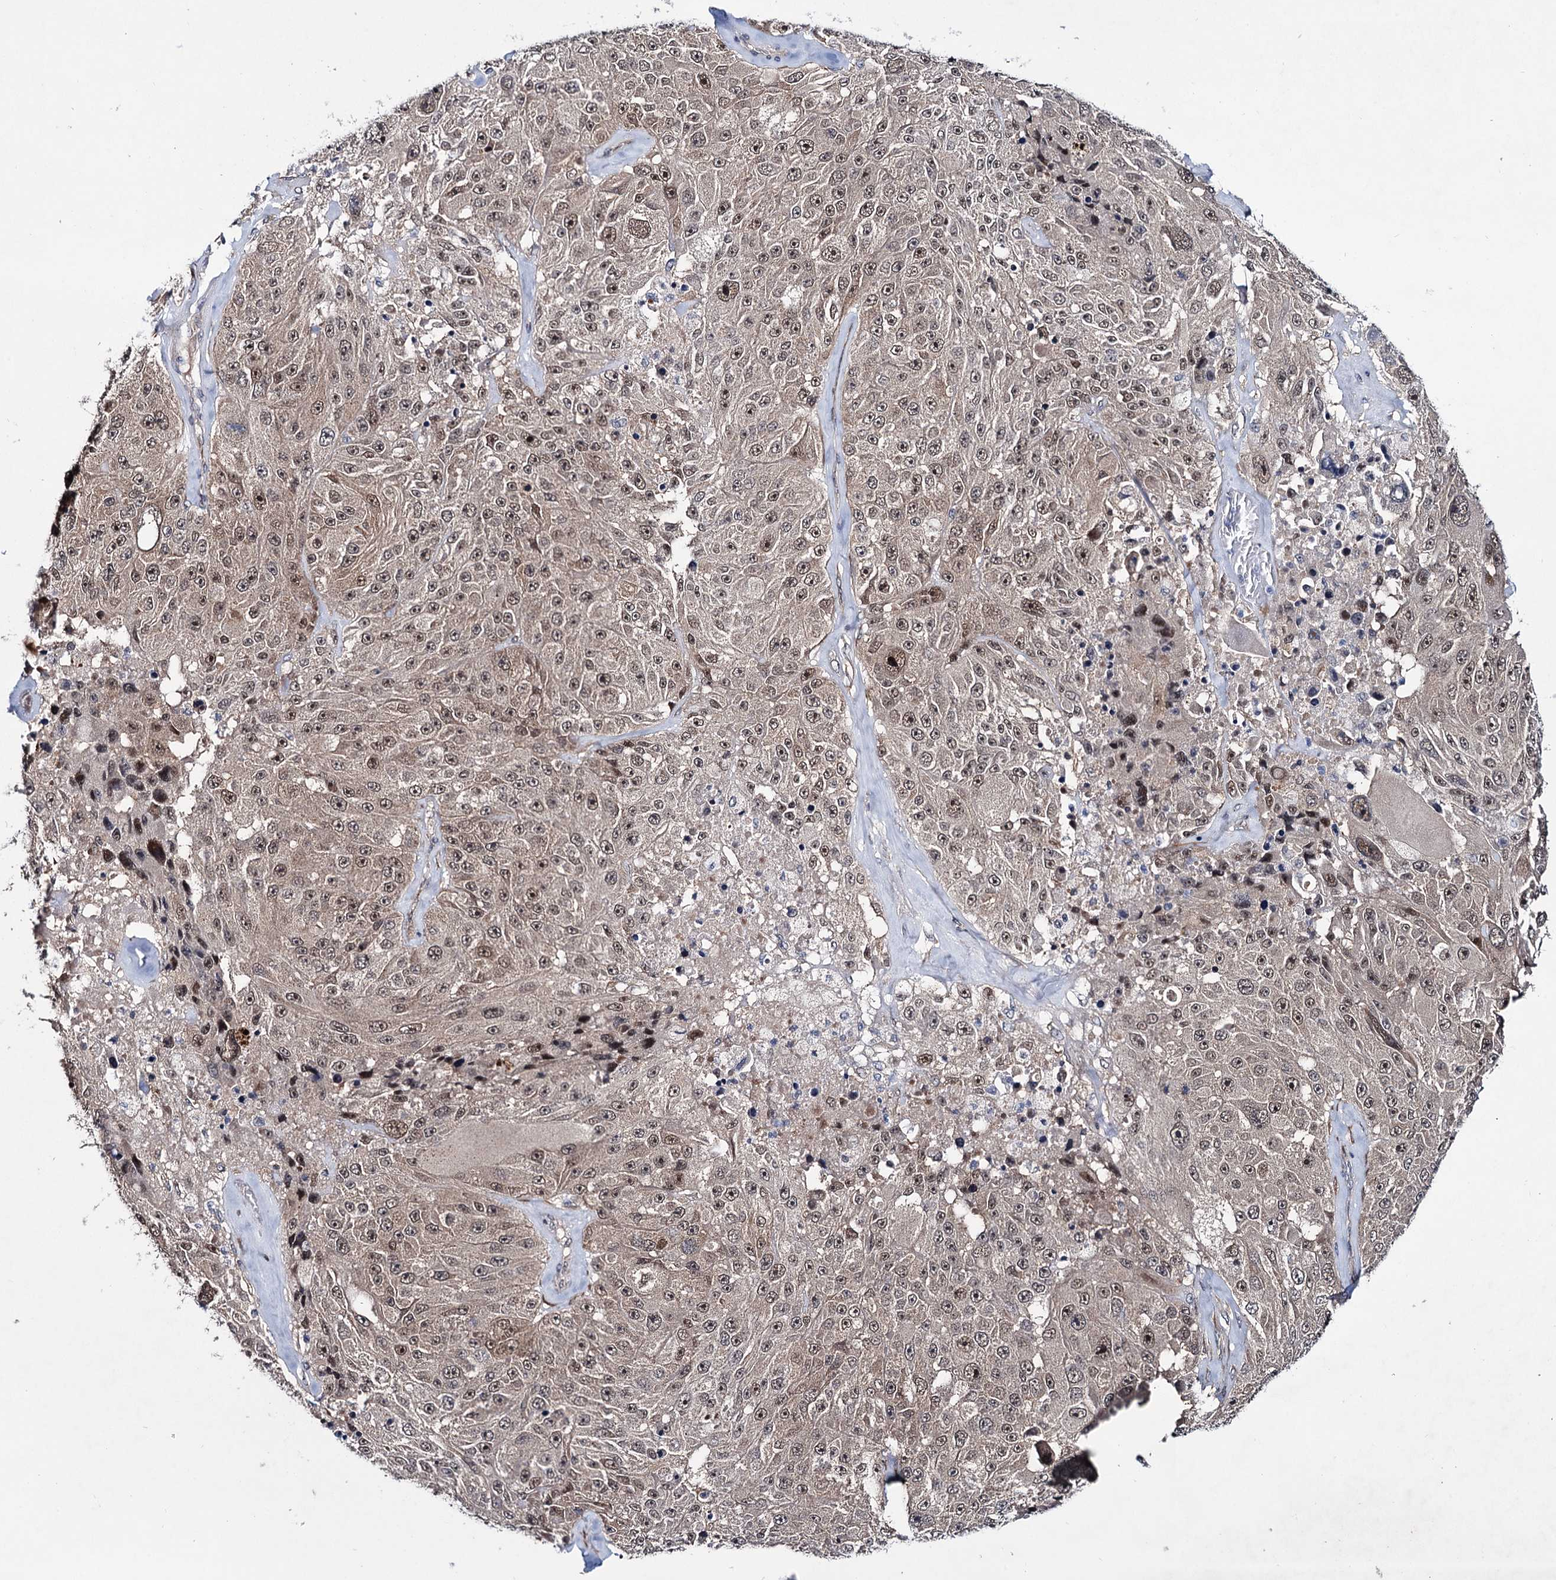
{"staining": {"intensity": "moderate", "quantity": ">75%", "location": "nuclear"}, "tissue": "melanoma", "cell_type": "Tumor cells", "image_type": "cancer", "snomed": [{"axis": "morphology", "description": "Malignant melanoma, Metastatic site"}, {"axis": "topography", "description": "Lymph node"}], "caption": "Immunohistochemical staining of malignant melanoma (metastatic site) shows medium levels of moderate nuclear staining in about >75% of tumor cells. (Stains: DAB in brown, nuclei in blue, Microscopy: brightfield microscopy at high magnification).", "gene": "EYA4", "patient": {"sex": "male", "age": 62}}